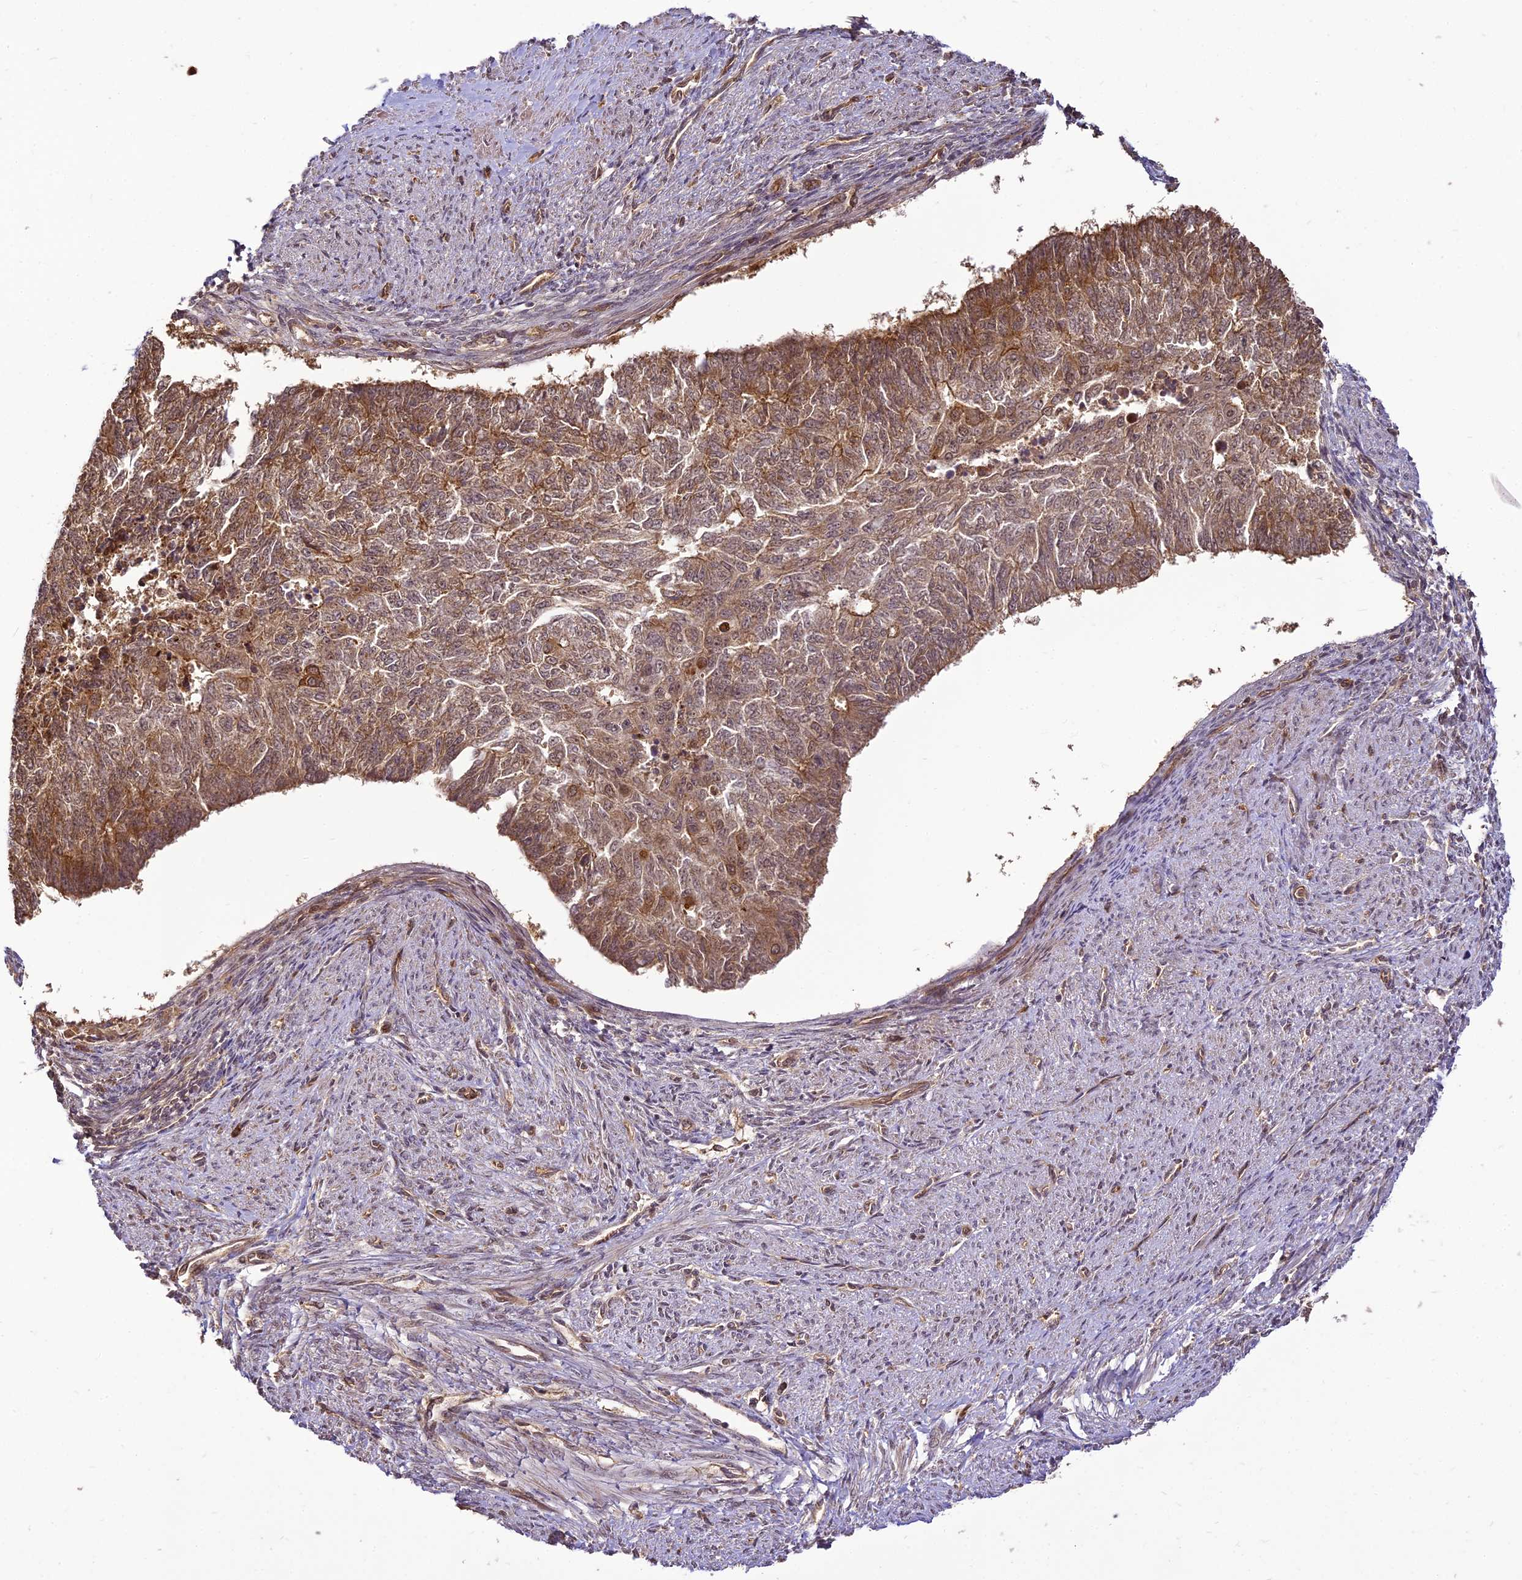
{"staining": {"intensity": "moderate", "quantity": "25%-75%", "location": "cytoplasmic/membranous"}, "tissue": "endometrial cancer", "cell_type": "Tumor cells", "image_type": "cancer", "snomed": [{"axis": "morphology", "description": "Adenocarcinoma, NOS"}, {"axis": "topography", "description": "Endometrium"}], "caption": "Protein expression analysis of adenocarcinoma (endometrial) demonstrates moderate cytoplasmic/membranous staining in approximately 25%-75% of tumor cells. The protein of interest is stained brown, and the nuclei are stained in blue (DAB IHC with brightfield microscopy, high magnification).", "gene": "BCDIN3D", "patient": {"sex": "female", "age": 32}}